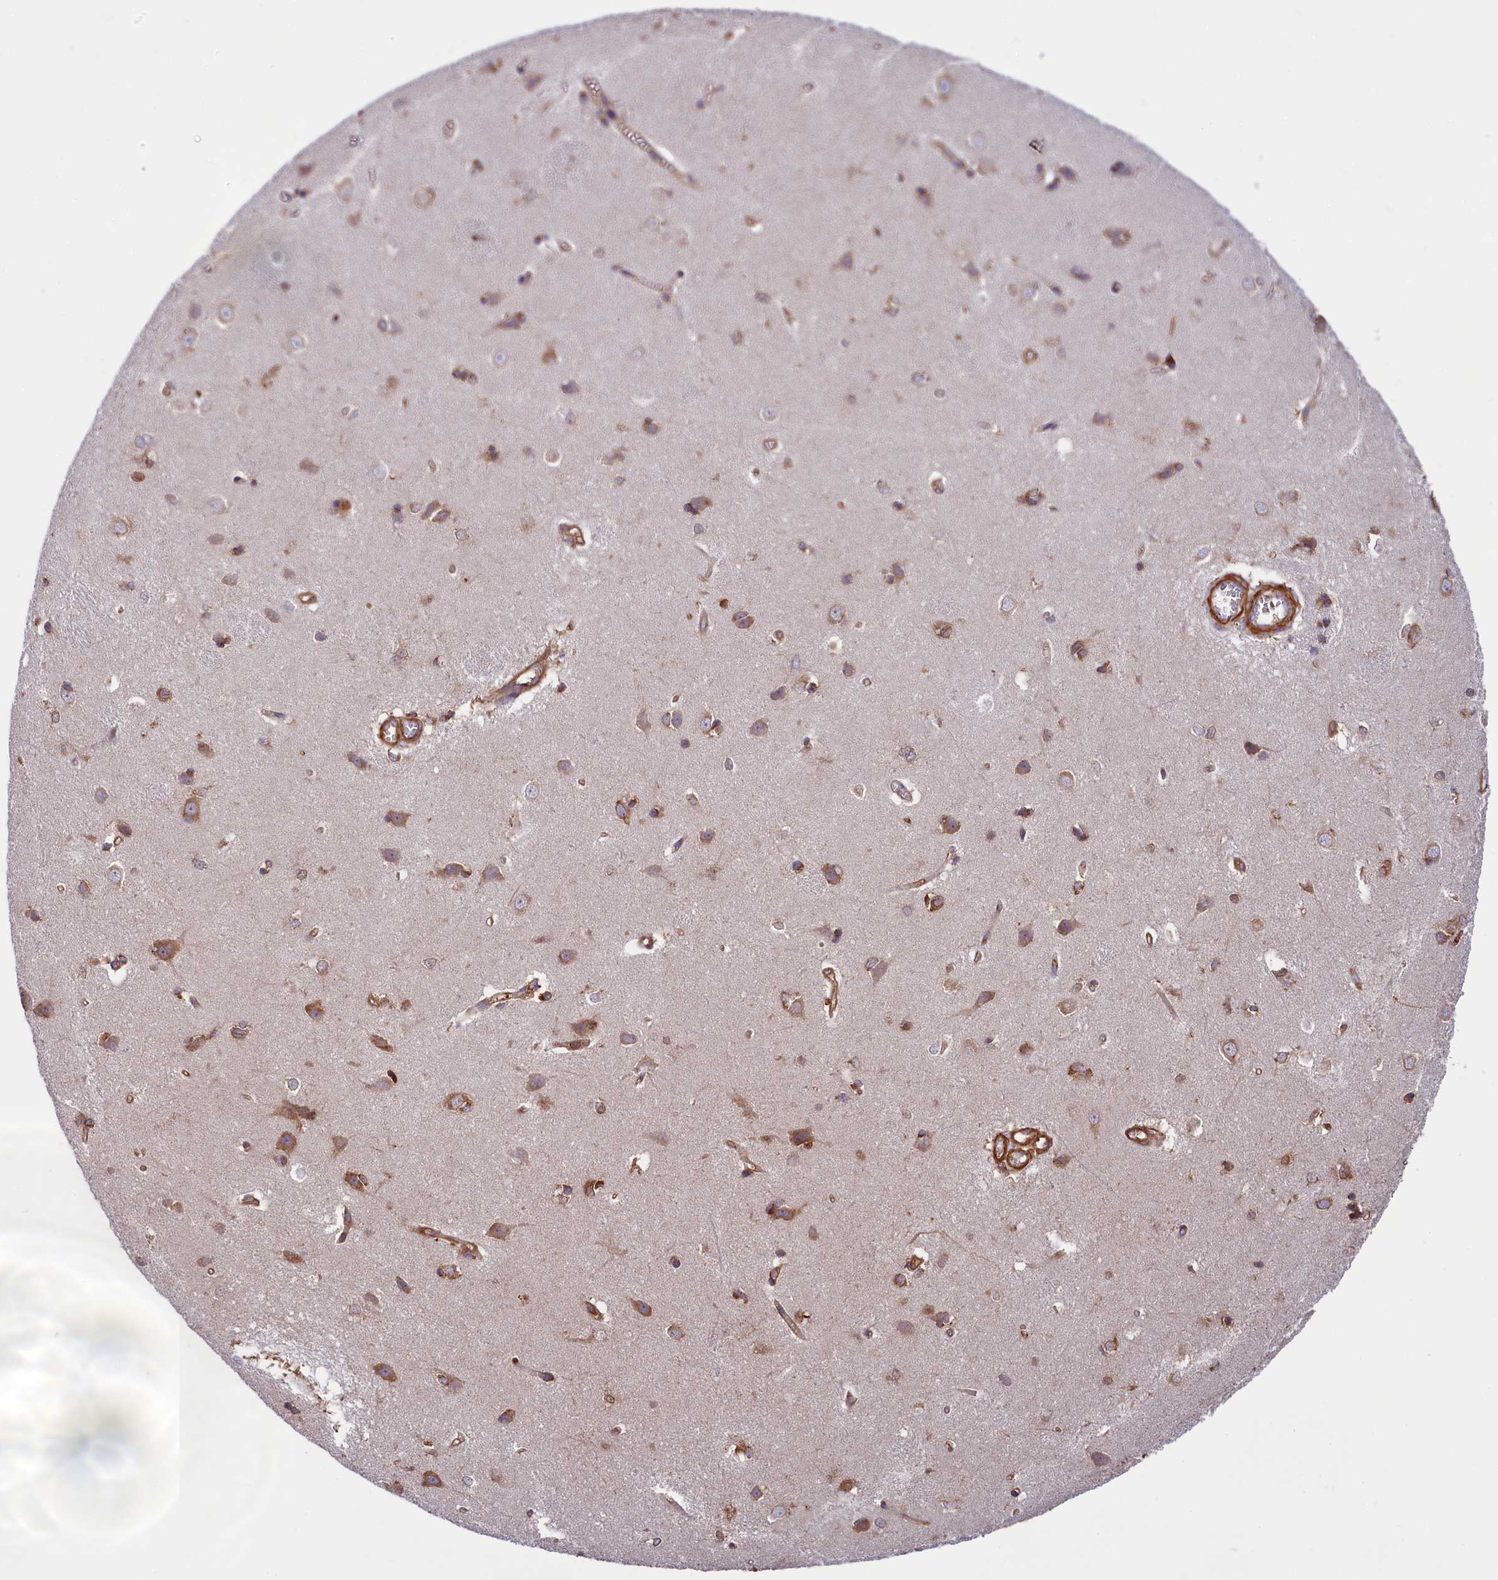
{"staining": {"intensity": "strong", "quantity": "25%-75%", "location": "cytoplasmic/membranous"}, "tissue": "caudate", "cell_type": "Glial cells", "image_type": "normal", "snomed": [{"axis": "morphology", "description": "Normal tissue, NOS"}, {"axis": "topography", "description": "Lateral ventricle wall"}], "caption": "DAB immunohistochemical staining of normal caudate exhibits strong cytoplasmic/membranous protein staining in approximately 25%-75% of glial cells.", "gene": "GYS1", "patient": {"sex": "male", "age": 37}}